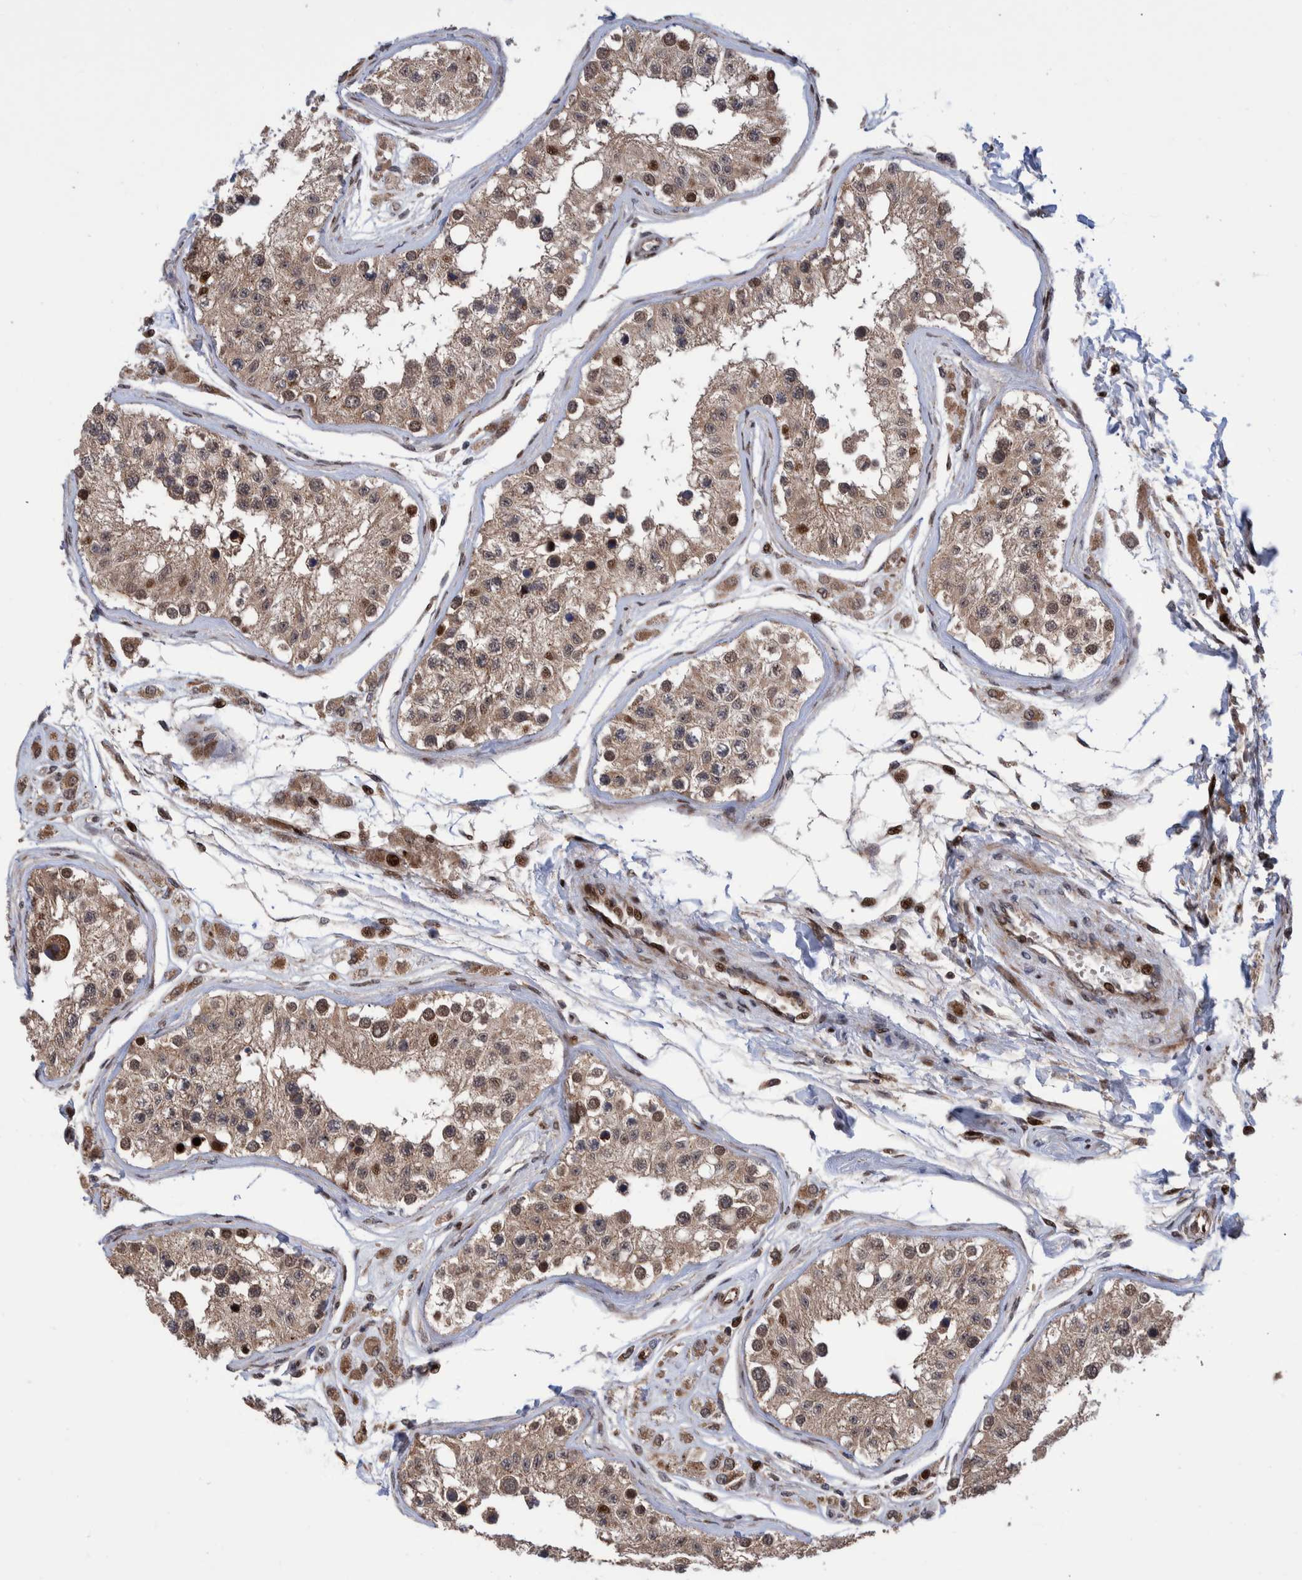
{"staining": {"intensity": "moderate", "quantity": ">75%", "location": "cytoplasmic/membranous,nuclear"}, "tissue": "testis", "cell_type": "Cells in seminiferous ducts", "image_type": "normal", "snomed": [{"axis": "morphology", "description": "Normal tissue, NOS"}, {"axis": "morphology", "description": "Adenocarcinoma, metastatic, NOS"}, {"axis": "topography", "description": "Testis"}], "caption": "This image reveals immunohistochemistry staining of benign human testis, with medium moderate cytoplasmic/membranous,nuclear positivity in approximately >75% of cells in seminiferous ducts.", "gene": "SHISA6", "patient": {"sex": "male", "age": 26}}